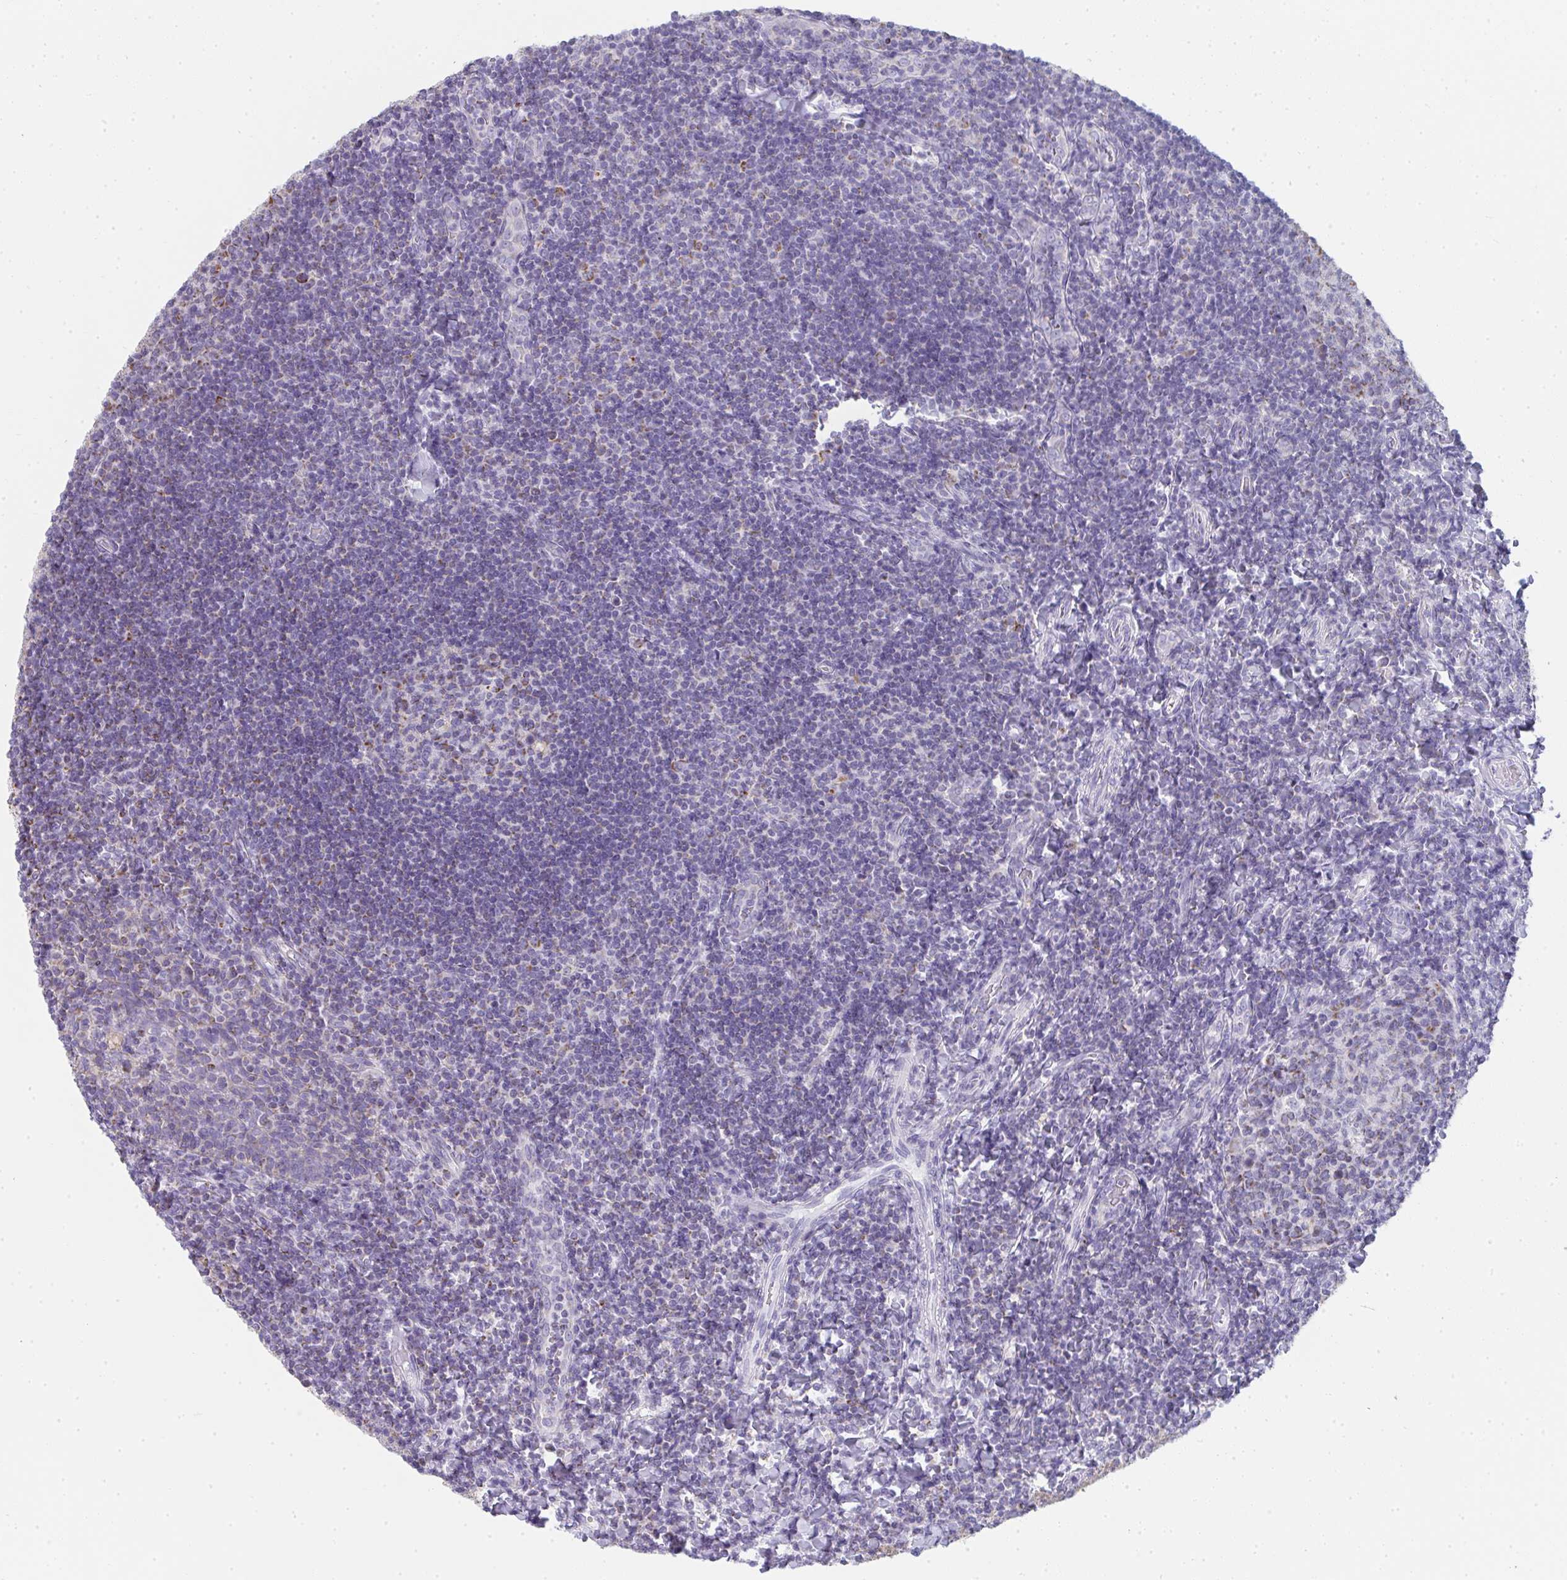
{"staining": {"intensity": "moderate", "quantity": "25%-75%", "location": "cytoplasmic/membranous"}, "tissue": "tonsil", "cell_type": "Germinal center cells", "image_type": "normal", "snomed": [{"axis": "morphology", "description": "Normal tissue, NOS"}, {"axis": "topography", "description": "Tonsil"}], "caption": "Protein analysis of unremarkable tonsil shows moderate cytoplasmic/membranous expression in about 25%-75% of germinal center cells. (Brightfield microscopy of DAB IHC at high magnification).", "gene": "SLC6A1", "patient": {"sex": "female", "age": 10}}